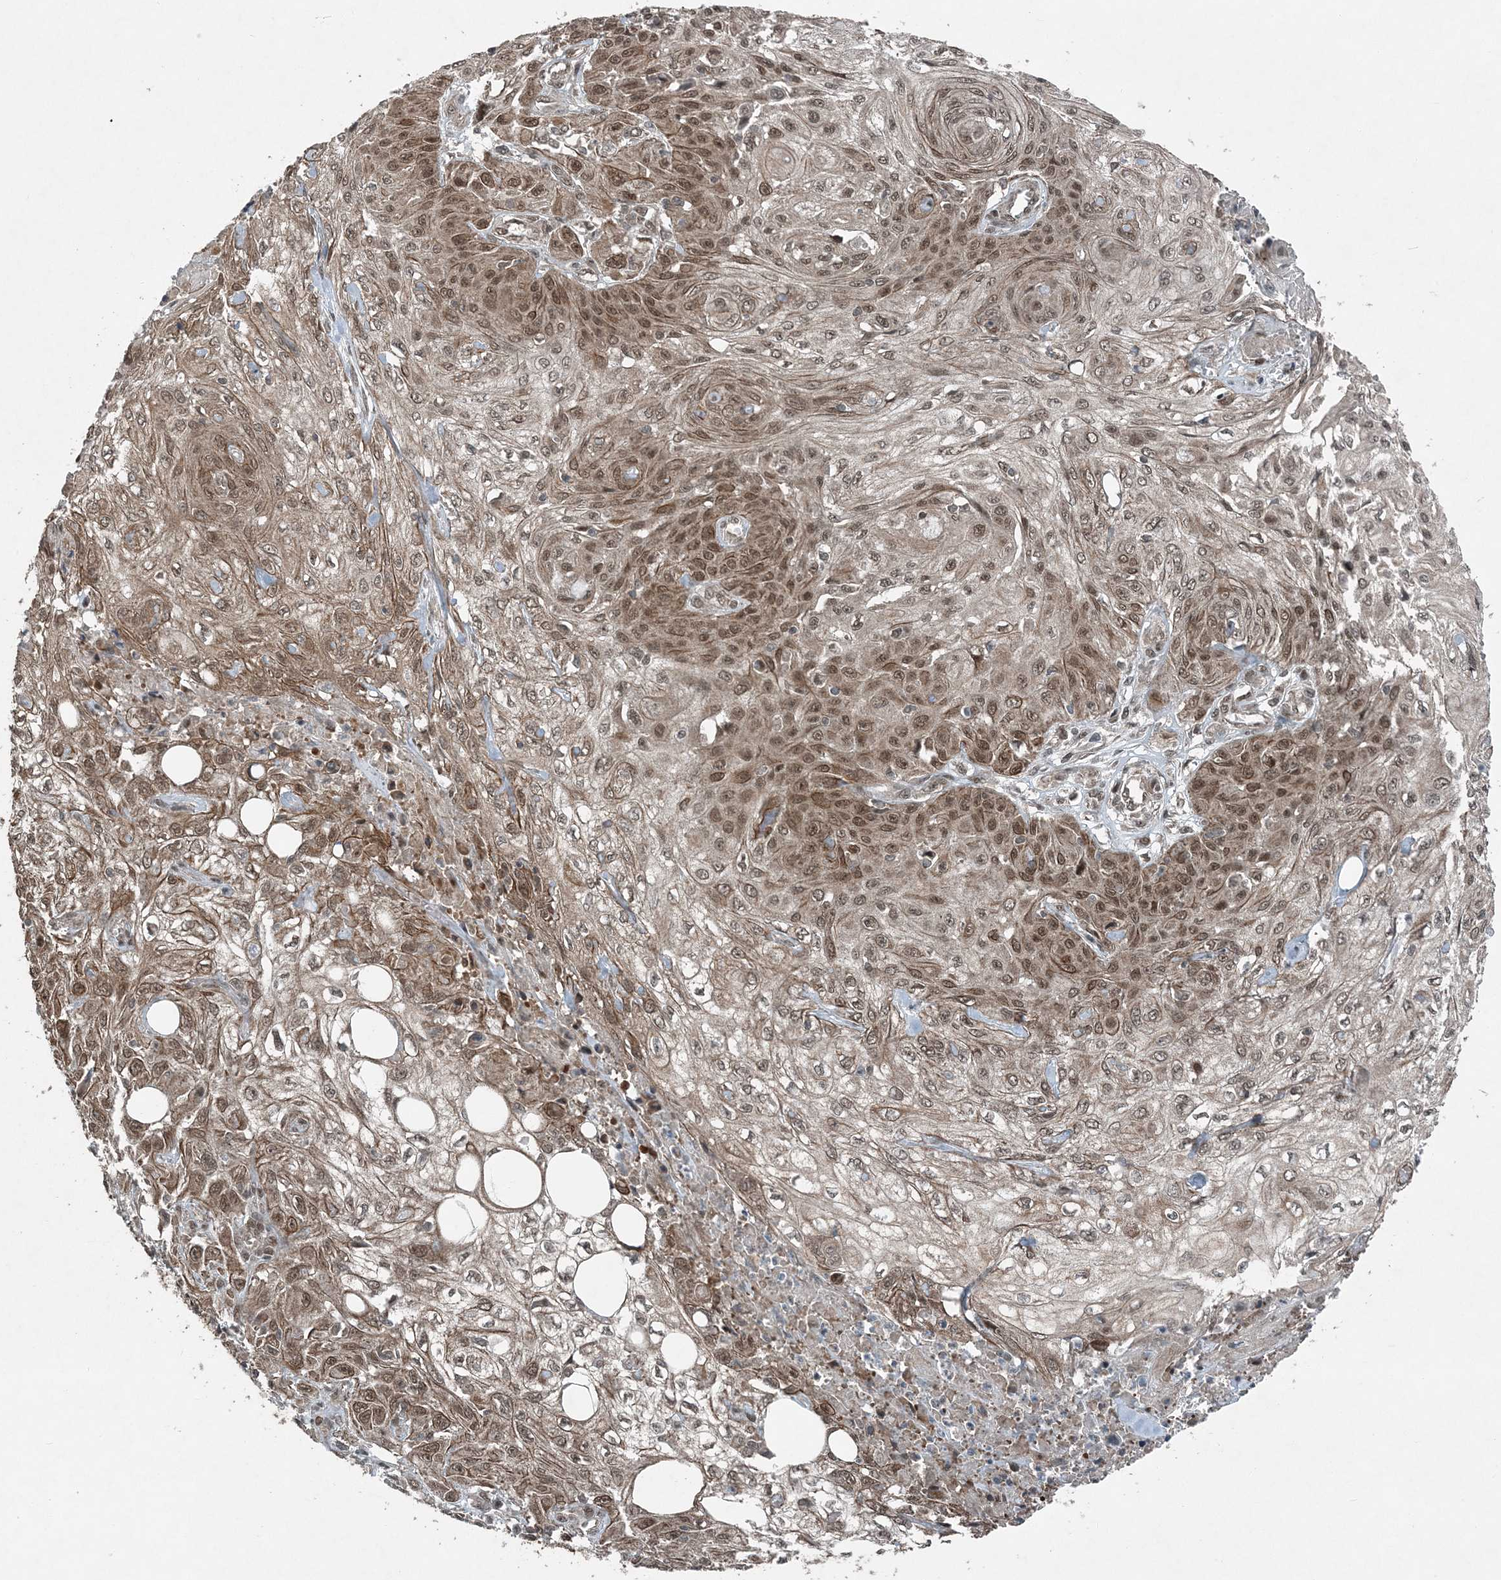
{"staining": {"intensity": "moderate", "quantity": ">75%", "location": "cytoplasmic/membranous,nuclear"}, "tissue": "skin cancer", "cell_type": "Tumor cells", "image_type": "cancer", "snomed": [{"axis": "morphology", "description": "Squamous cell carcinoma, NOS"}, {"axis": "morphology", "description": "Squamous cell carcinoma, metastatic, NOS"}, {"axis": "topography", "description": "Skin"}, {"axis": "topography", "description": "Lymph node"}], "caption": "Immunohistochemical staining of human skin squamous cell carcinoma shows medium levels of moderate cytoplasmic/membranous and nuclear positivity in approximately >75% of tumor cells.", "gene": "COPS7B", "patient": {"sex": "male", "age": 75}}